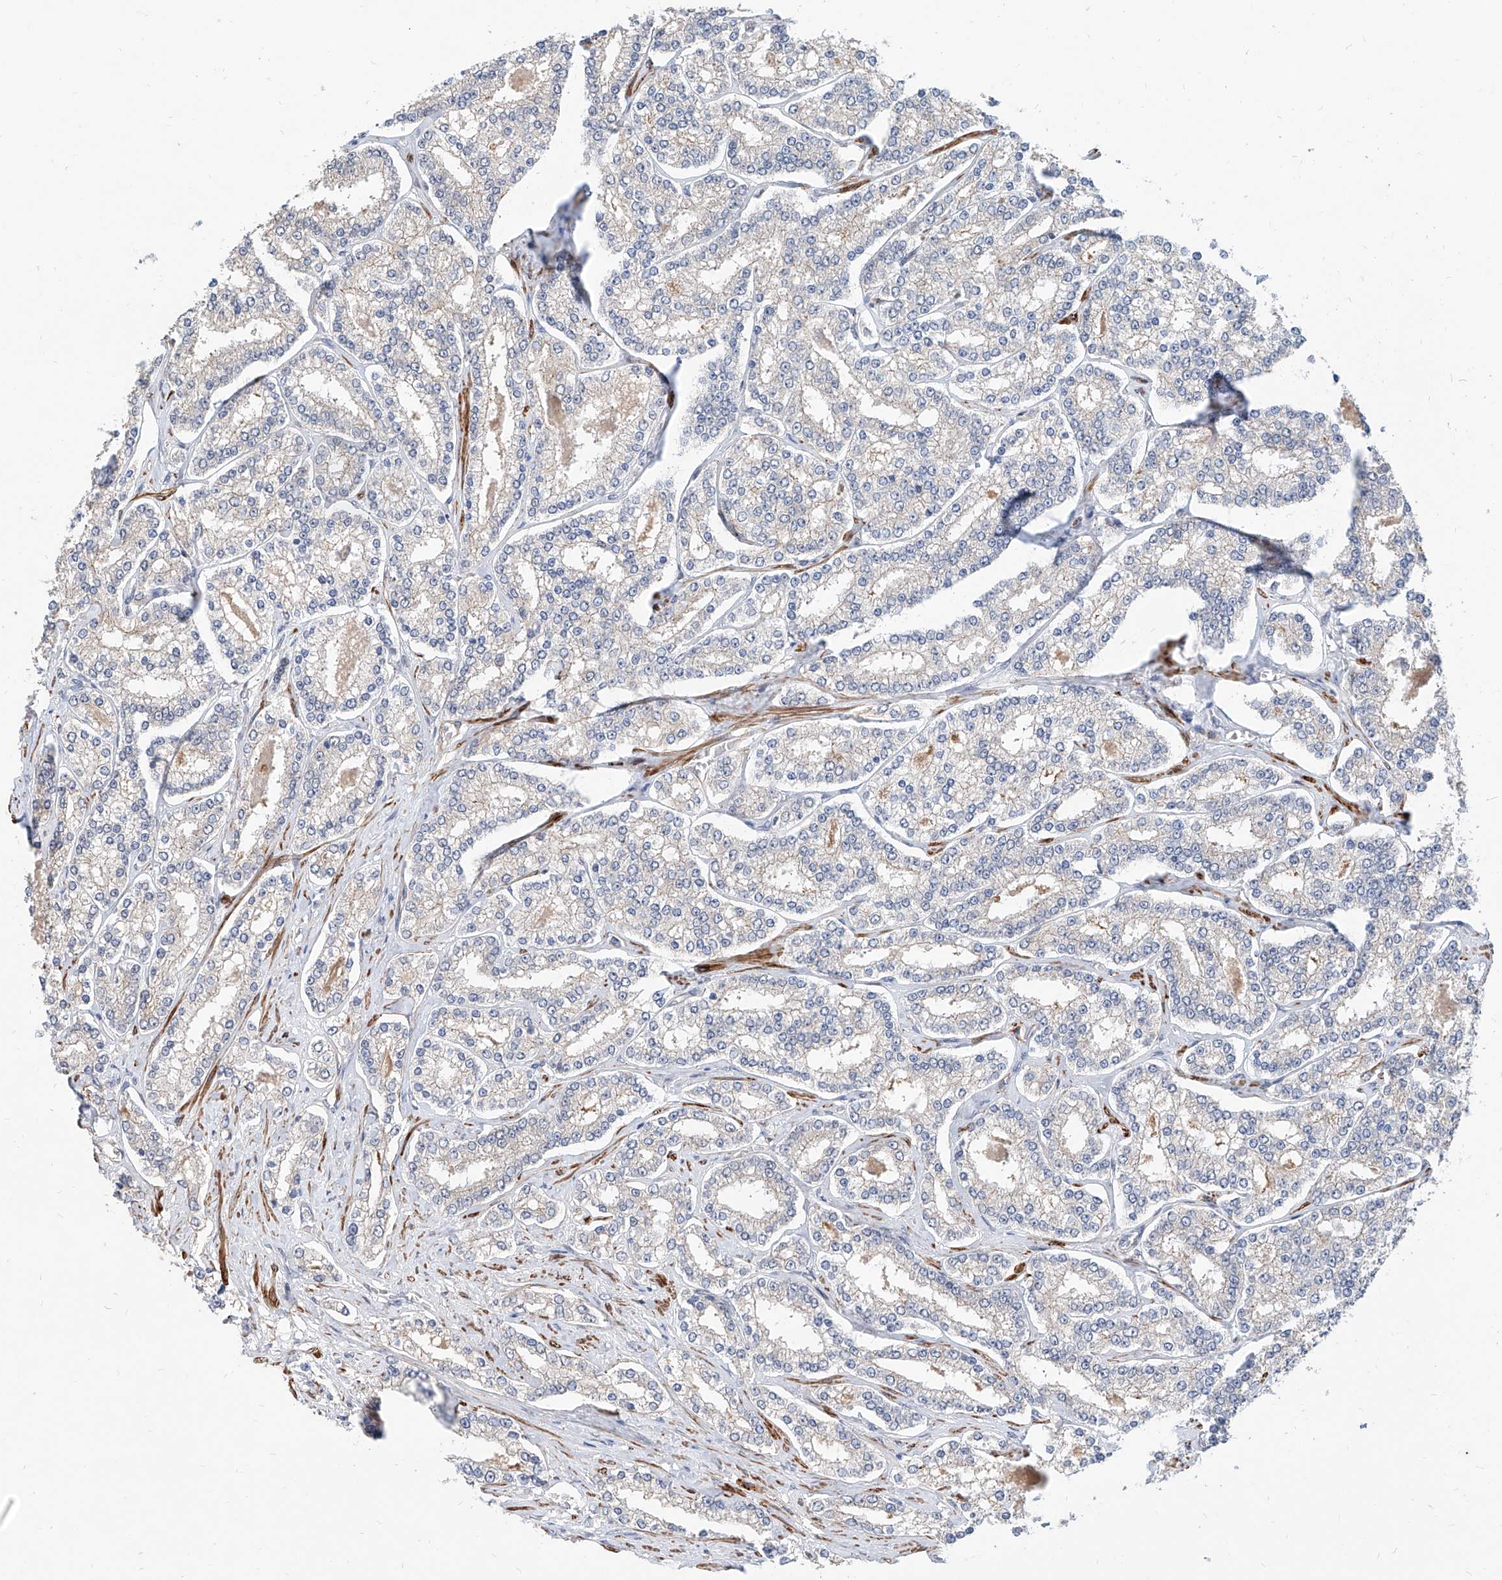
{"staining": {"intensity": "negative", "quantity": "none", "location": "none"}, "tissue": "prostate cancer", "cell_type": "Tumor cells", "image_type": "cancer", "snomed": [{"axis": "morphology", "description": "Normal tissue, NOS"}, {"axis": "morphology", "description": "Adenocarcinoma, High grade"}, {"axis": "topography", "description": "Prostate"}], "caption": "Immunohistochemistry (IHC) image of neoplastic tissue: adenocarcinoma (high-grade) (prostate) stained with DAB shows no significant protein staining in tumor cells.", "gene": "MAGEE2", "patient": {"sex": "male", "age": 83}}